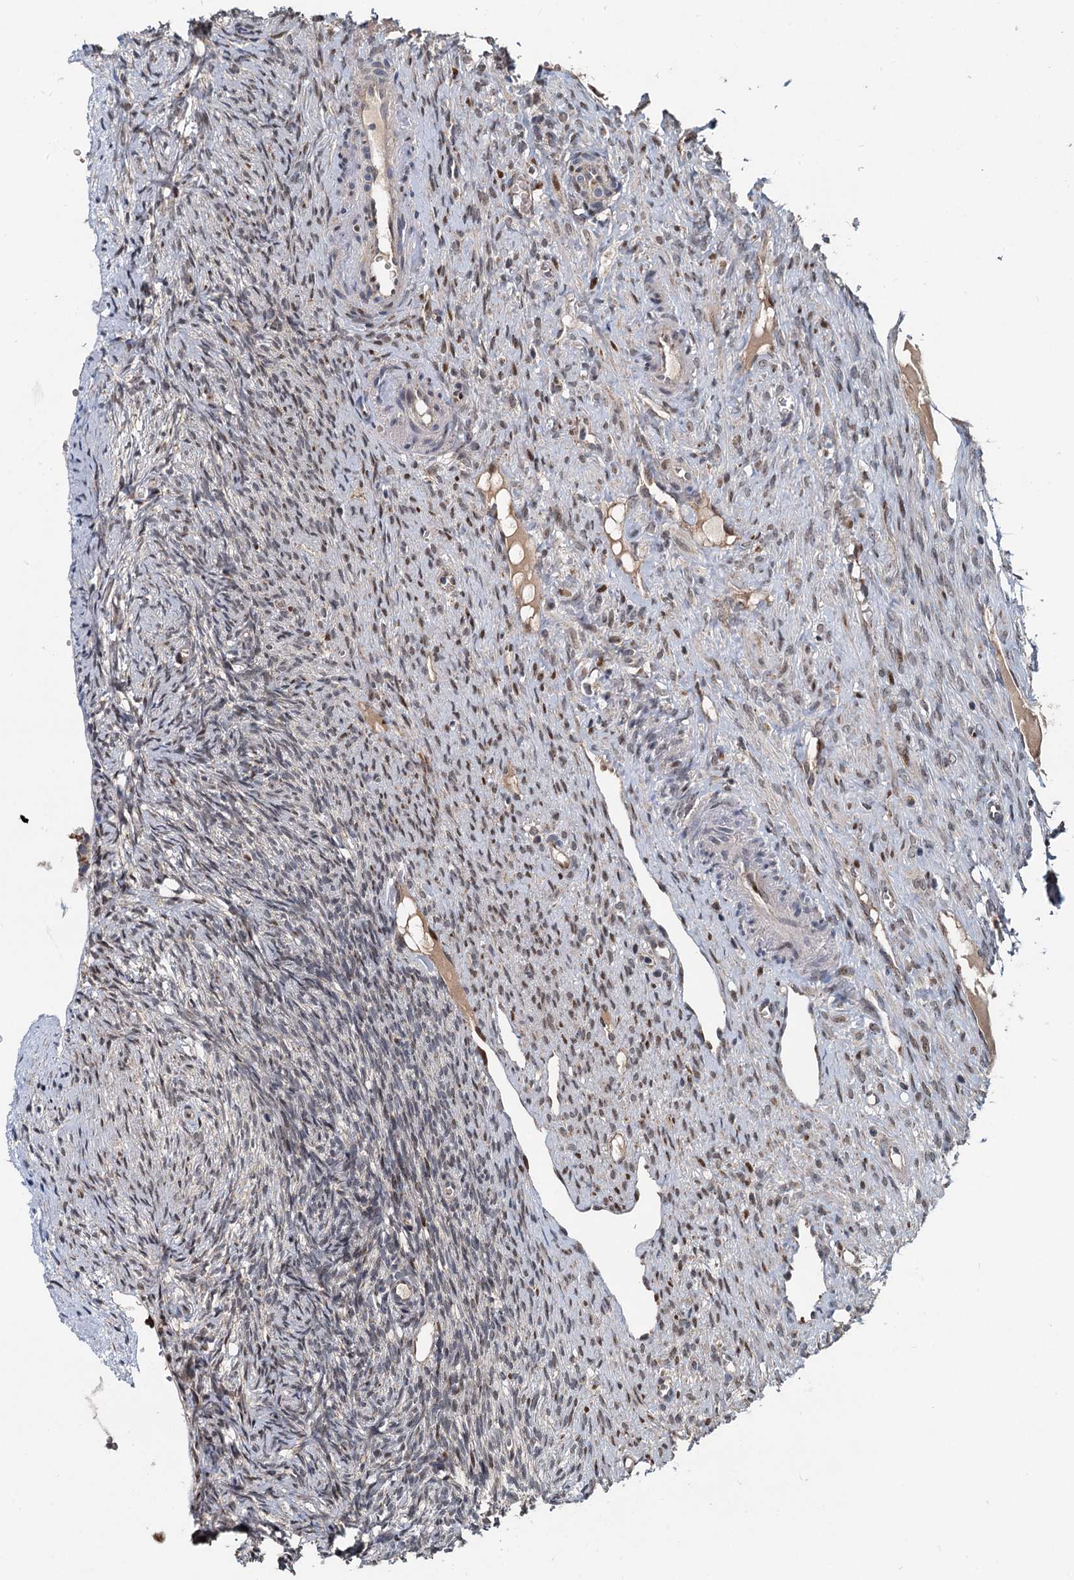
{"staining": {"intensity": "moderate", "quantity": "<25%", "location": "nuclear"}, "tissue": "ovary", "cell_type": "Ovarian stroma cells", "image_type": "normal", "snomed": [{"axis": "morphology", "description": "Normal tissue, NOS"}, {"axis": "topography", "description": "Ovary"}], "caption": "The immunohistochemical stain labels moderate nuclear staining in ovarian stroma cells of benign ovary. (DAB = brown stain, brightfield microscopy at high magnification).", "gene": "RITA1", "patient": {"sex": "female", "age": 51}}